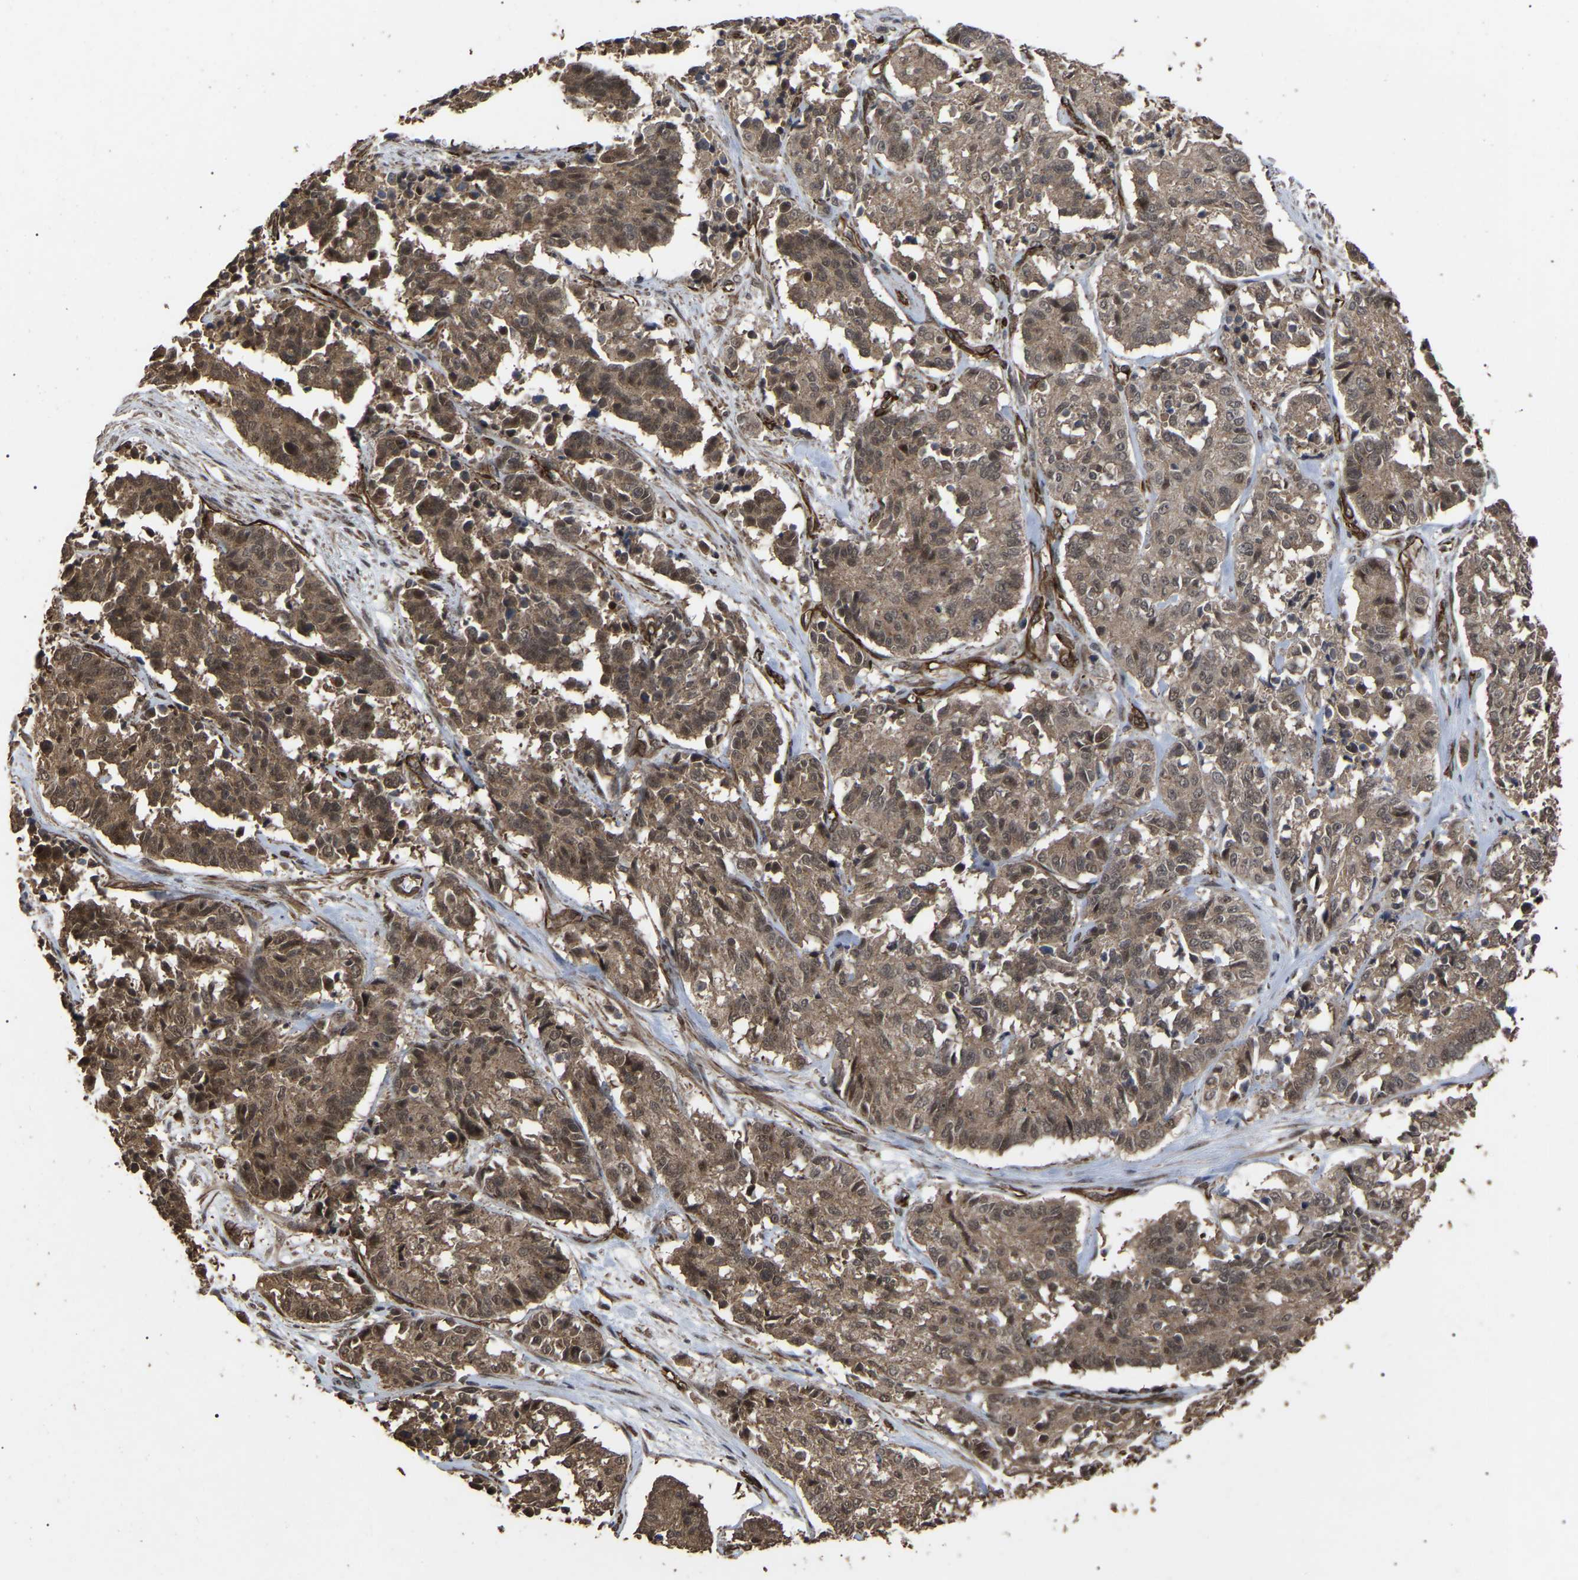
{"staining": {"intensity": "moderate", "quantity": ">75%", "location": "cytoplasmic/membranous"}, "tissue": "cervical cancer", "cell_type": "Tumor cells", "image_type": "cancer", "snomed": [{"axis": "morphology", "description": "Squamous cell carcinoma, NOS"}, {"axis": "topography", "description": "Cervix"}], "caption": "The image demonstrates staining of cervical cancer, revealing moderate cytoplasmic/membranous protein positivity (brown color) within tumor cells.", "gene": "FAM161B", "patient": {"sex": "female", "age": 35}}